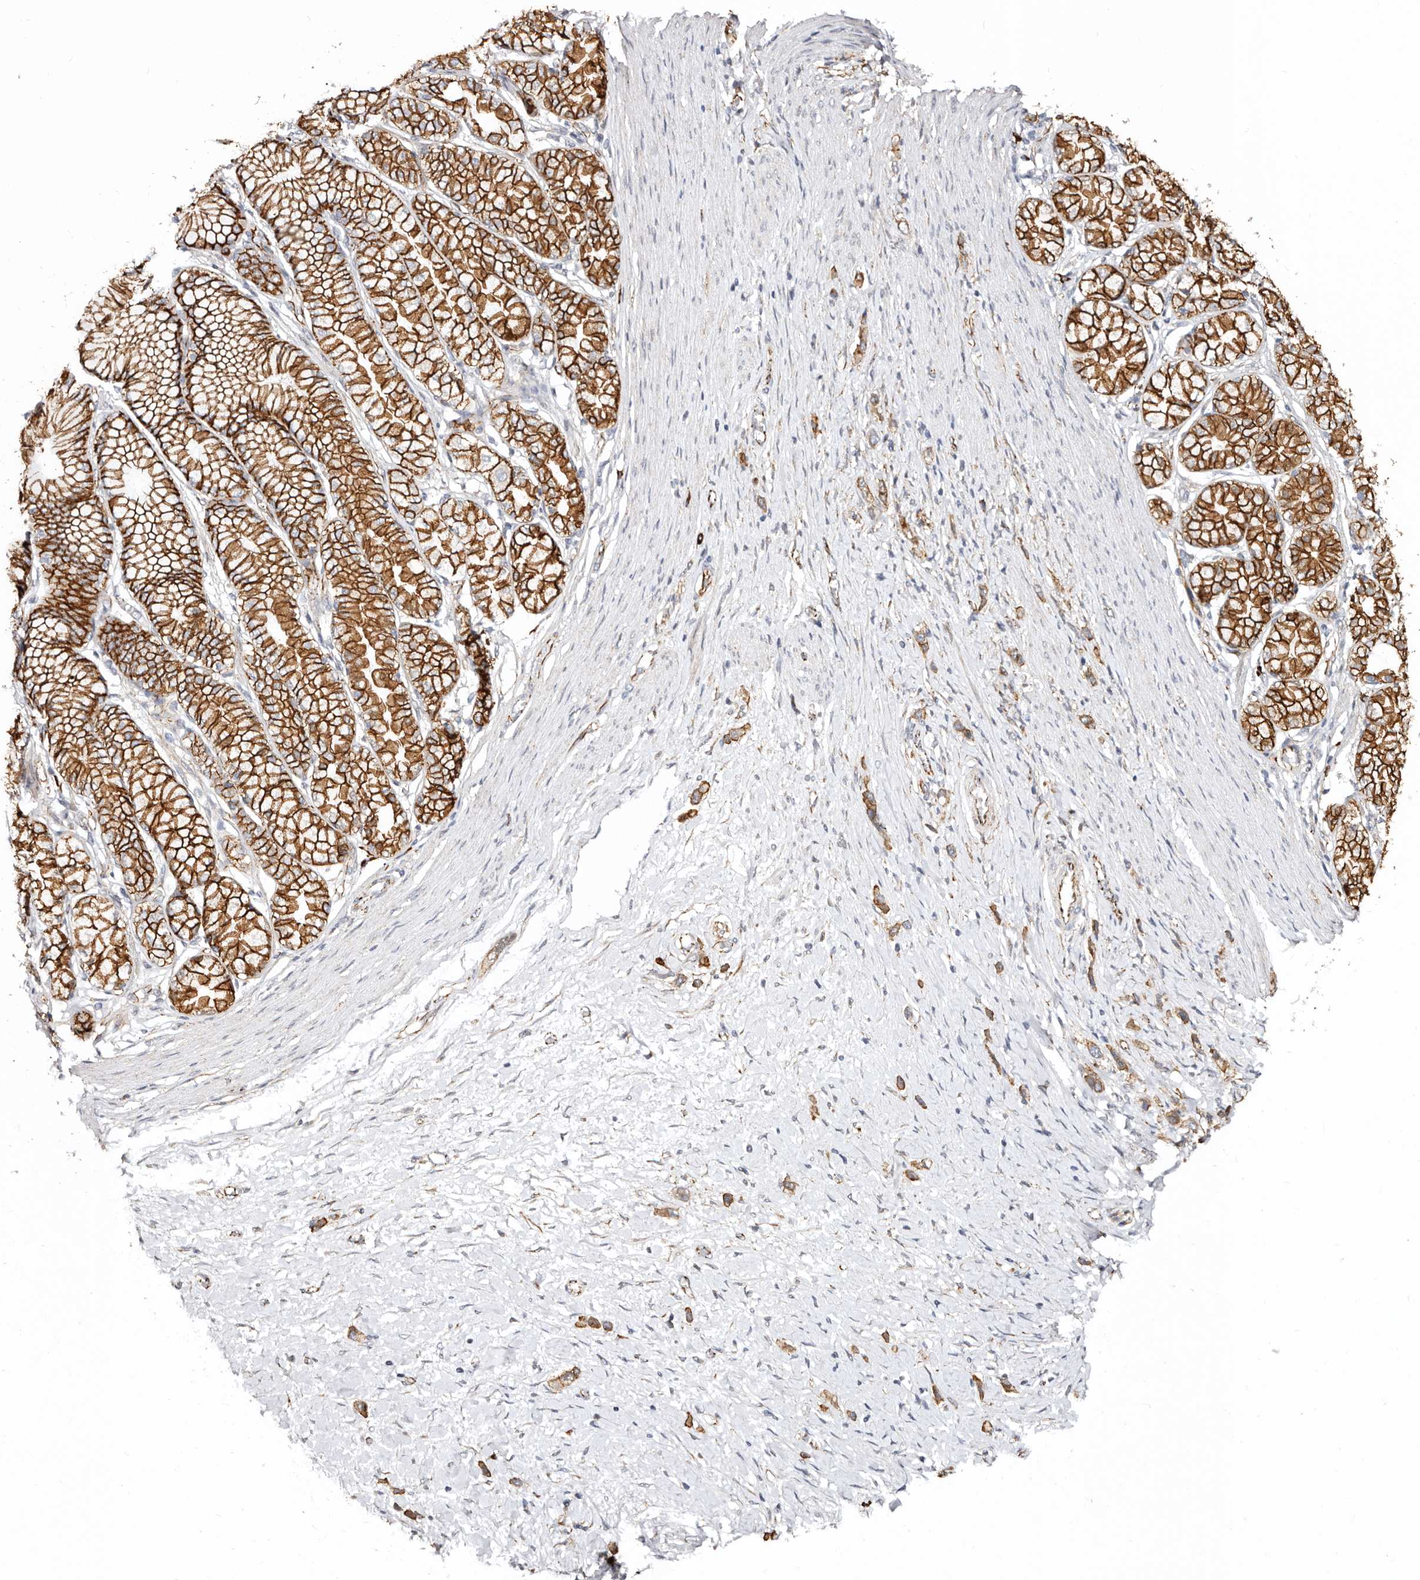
{"staining": {"intensity": "strong", "quantity": ">75%", "location": "cytoplasmic/membranous"}, "tissue": "stomach cancer", "cell_type": "Tumor cells", "image_type": "cancer", "snomed": [{"axis": "morphology", "description": "Adenocarcinoma, NOS"}, {"axis": "topography", "description": "Stomach"}], "caption": "This photomicrograph reveals IHC staining of adenocarcinoma (stomach), with high strong cytoplasmic/membranous staining in approximately >75% of tumor cells.", "gene": "CTNNB1", "patient": {"sex": "female", "age": 65}}